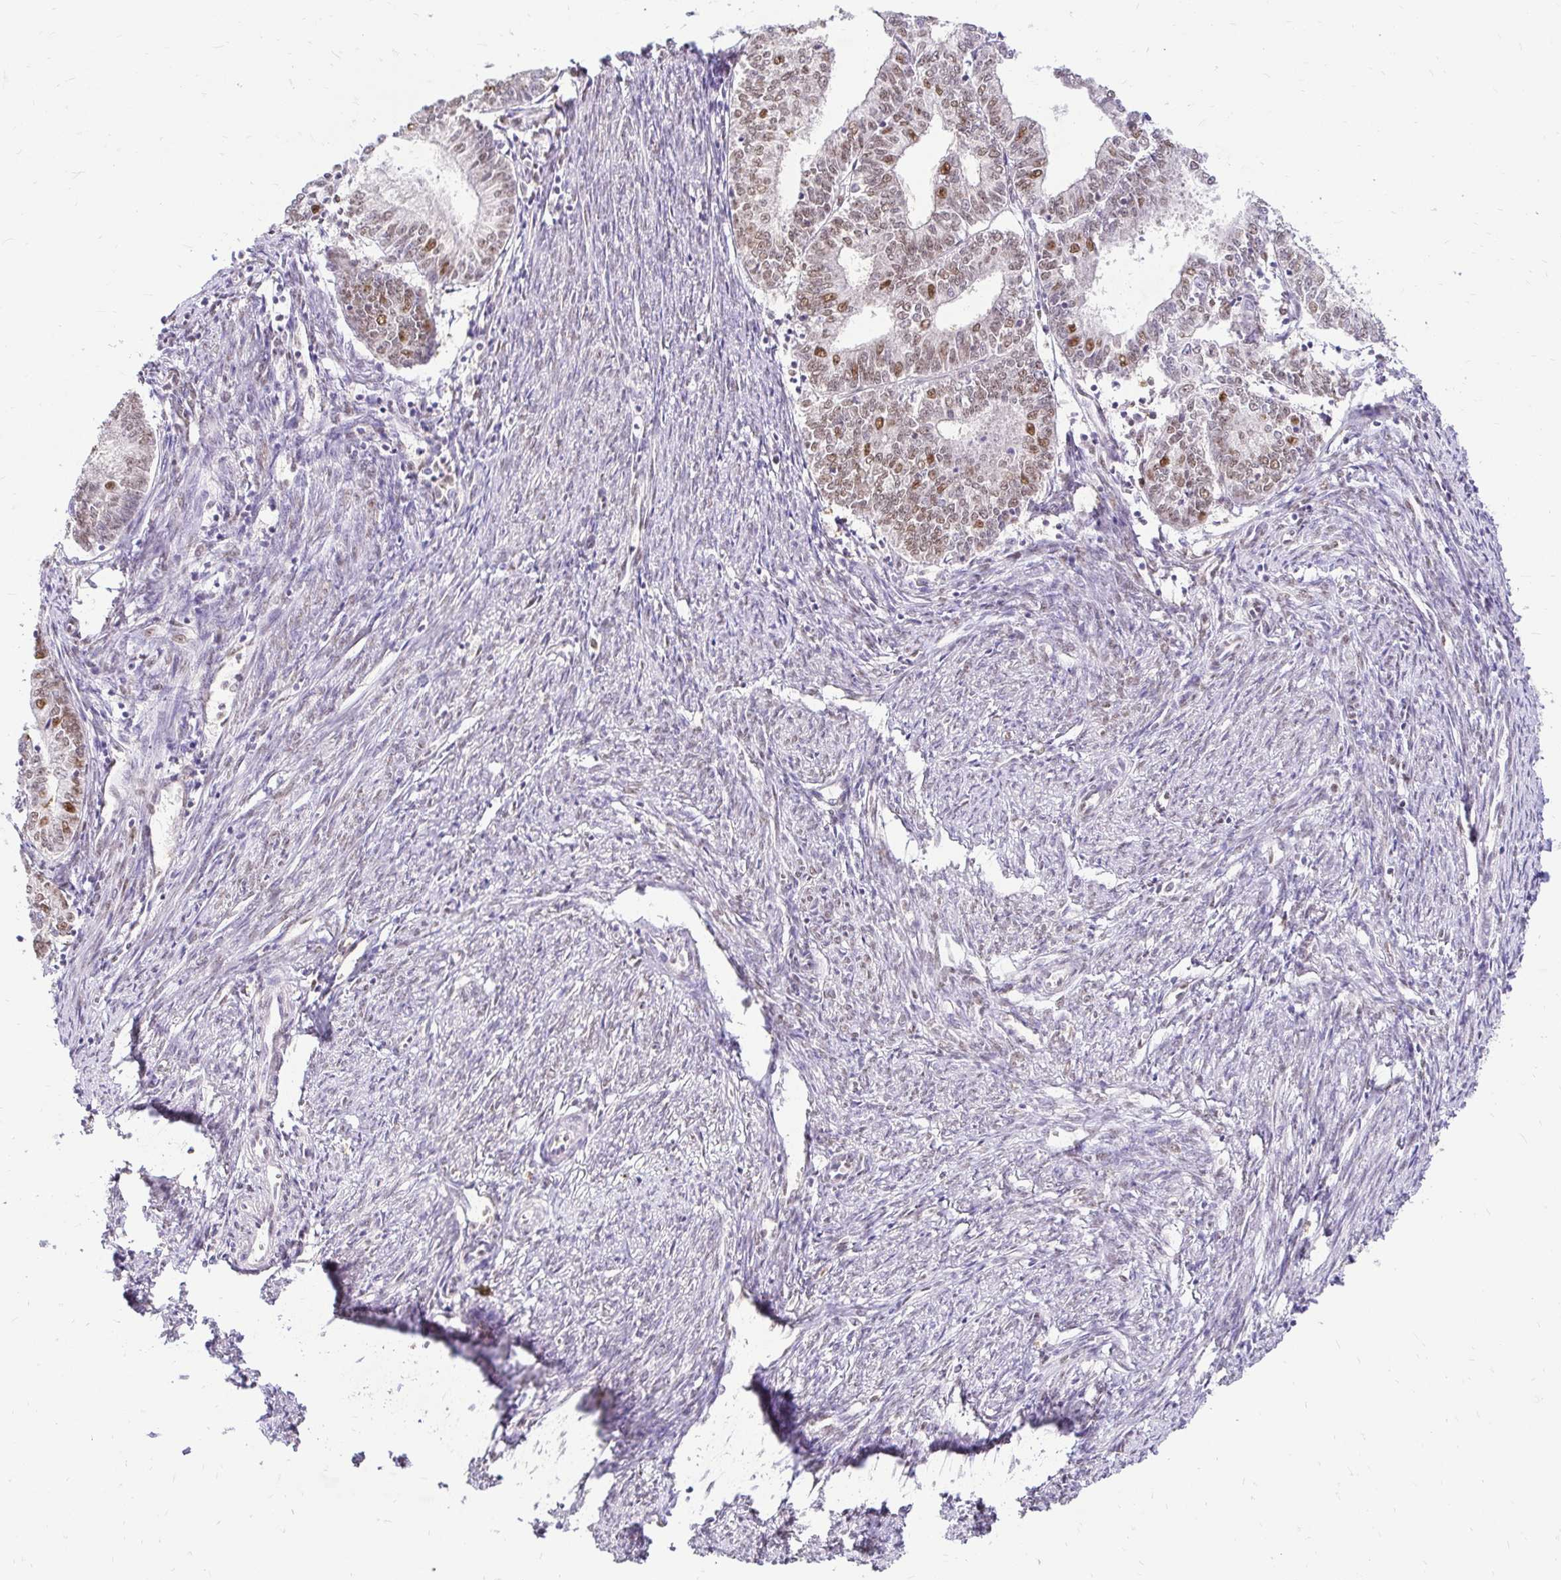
{"staining": {"intensity": "moderate", "quantity": ">75%", "location": "nuclear"}, "tissue": "endometrial cancer", "cell_type": "Tumor cells", "image_type": "cancer", "snomed": [{"axis": "morphology", "description": "Adenocarcinoma, NOS"}, {"axis": "topography", "description": "Endometrium"}], "caption": "A photomicrograph of human adenocarcinoma (endometrial) stained for a protein demonstrates moderate nuclear brown staining in tumor cells.", "gene": "RIMS4", "patient": {"sex": "female", "age": 61}}